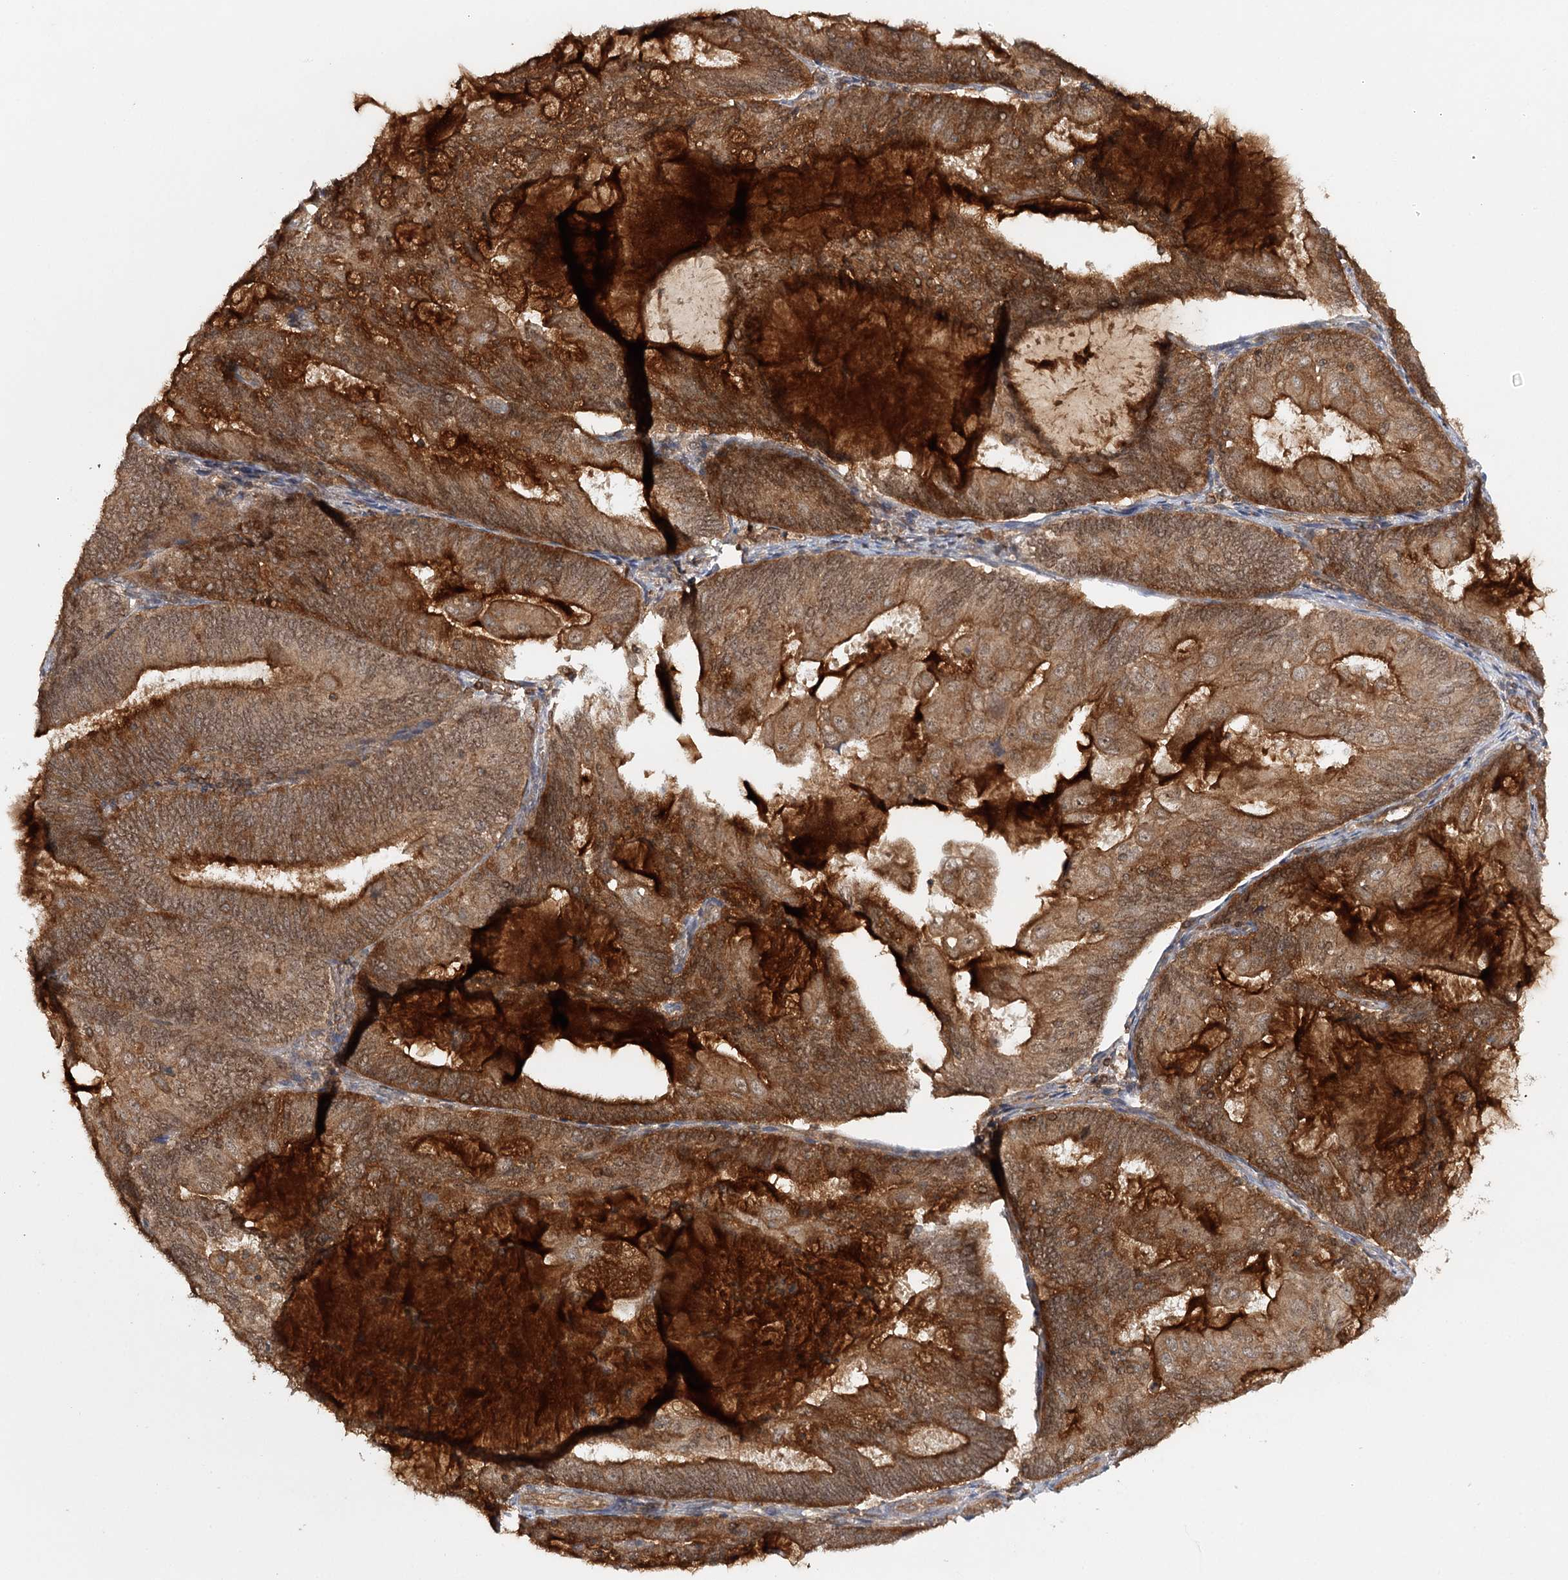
{"staining": {"intensity": "moderate", "quantity": ">75%", "location": "cytoplasmic/membranous"}, "tissue": "endometrial cancer", "cell_type": "Tumor cells", "image_type": "cancer", "snomed": [{"axis": "morphology", "description": "Adenocarcinoma, NOS"}, {"axis": "topography", "description": "Endometrium"}], "caption": "This photomicrograph demonstrates IHC staining of endometrial cancer (adenocarcinoma), with medium moderate cytoplasmic/membranous positivity in about >75% of tumor cells.", "gene": "BCR", "patient": {"sex": "female", "age": 81}}